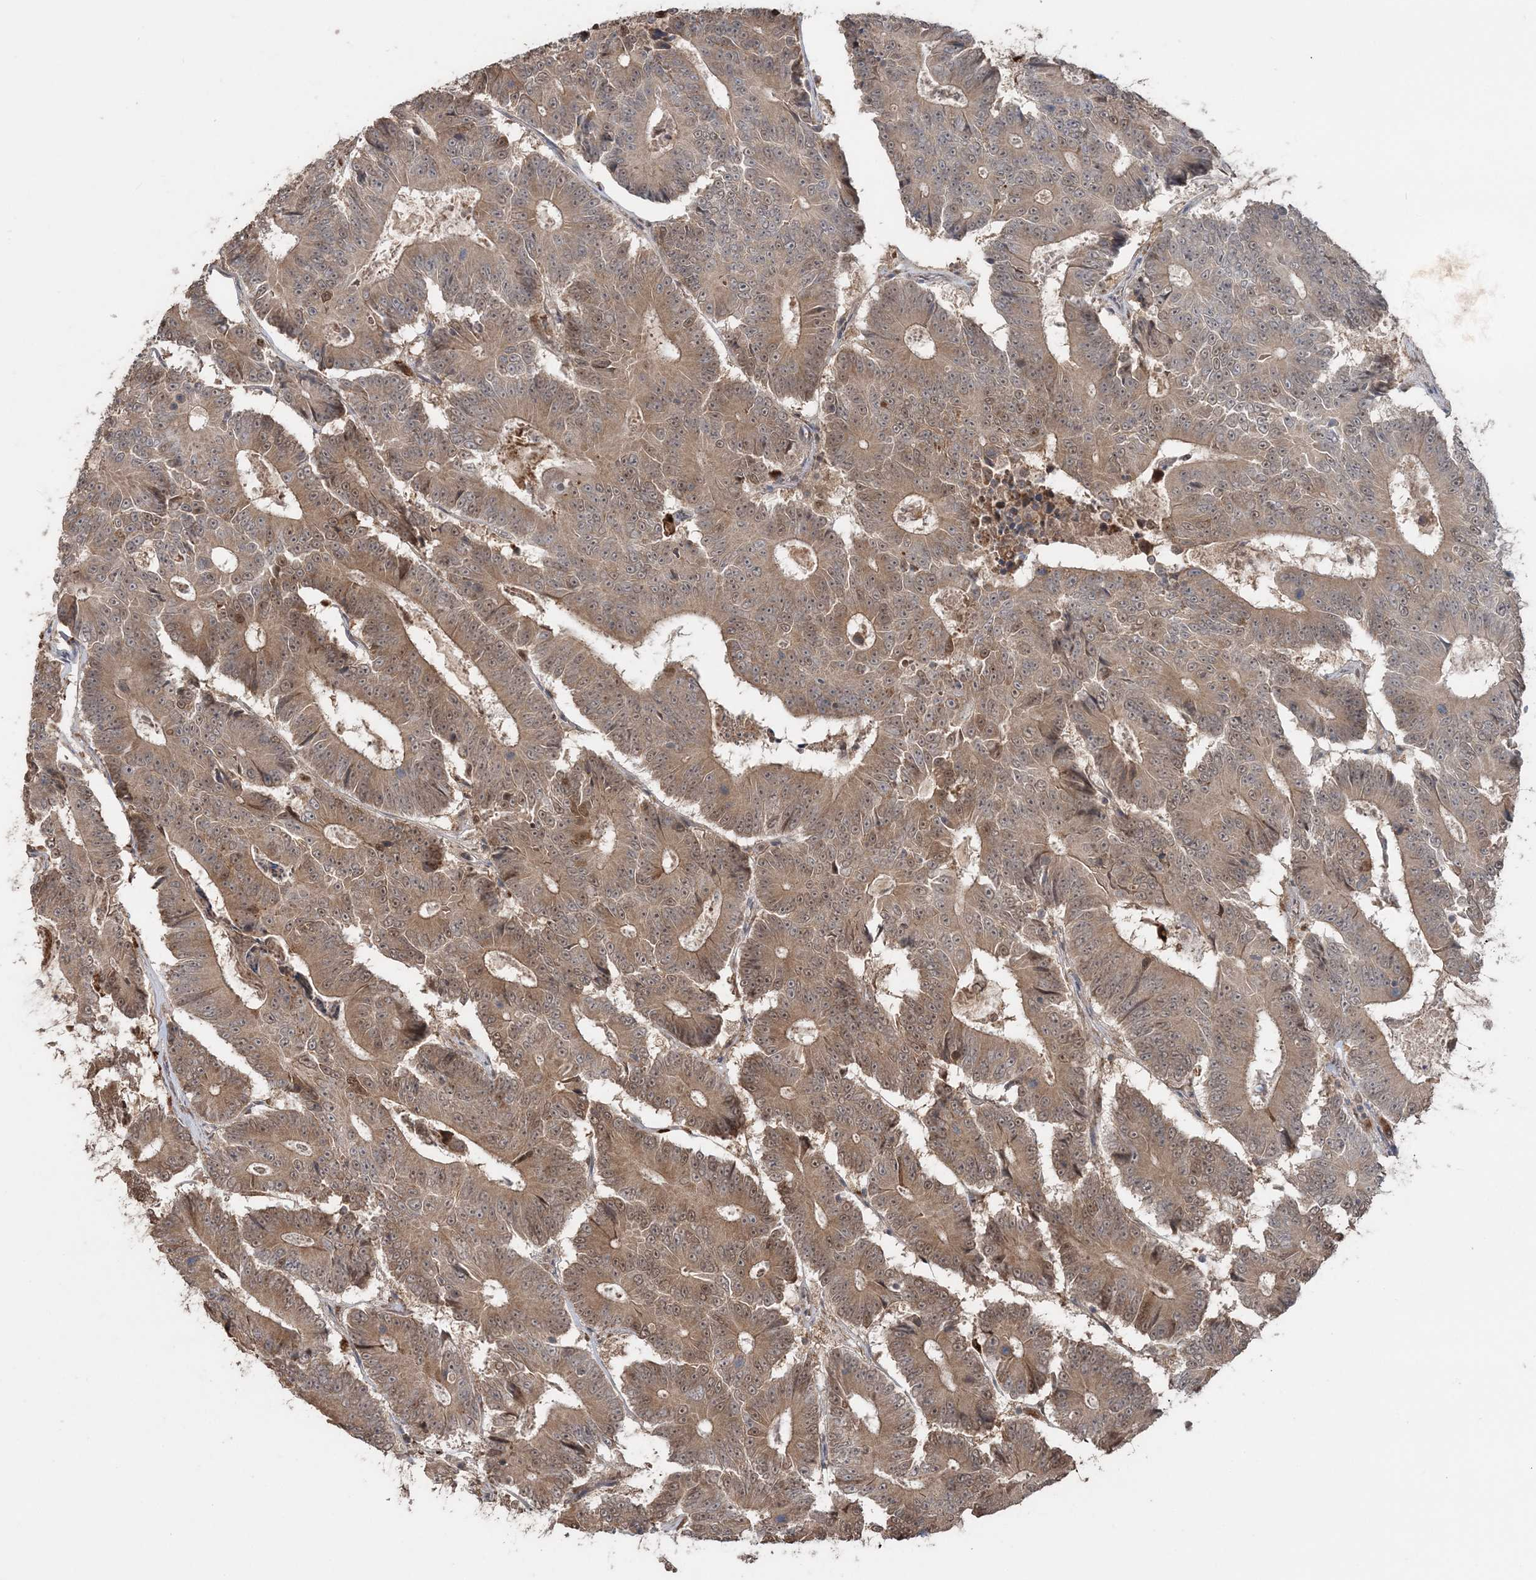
{"staining": {"intensity": "moderate", "quantity": ">75%", "location": "cytoplasmic/membranous,nuclear"}, "tissue": "colorectal cancer", "cell_type": "Tumor cells", "image_type": "cancer", "snomed": [{"axis": "morphology", "description": "Adenocarcinoma, NOS"}, {"axis": "topography", "description": "Colon"}], "caption": "DAB immunohistochemical staining of colorectal adenocarcinoma exhibits moderate cytoplasmic/membranous and nuclear protein expression in about >75% of tumor cells.", "gene": "SLU7", "patient": {"sex": "male", "age": 83}}